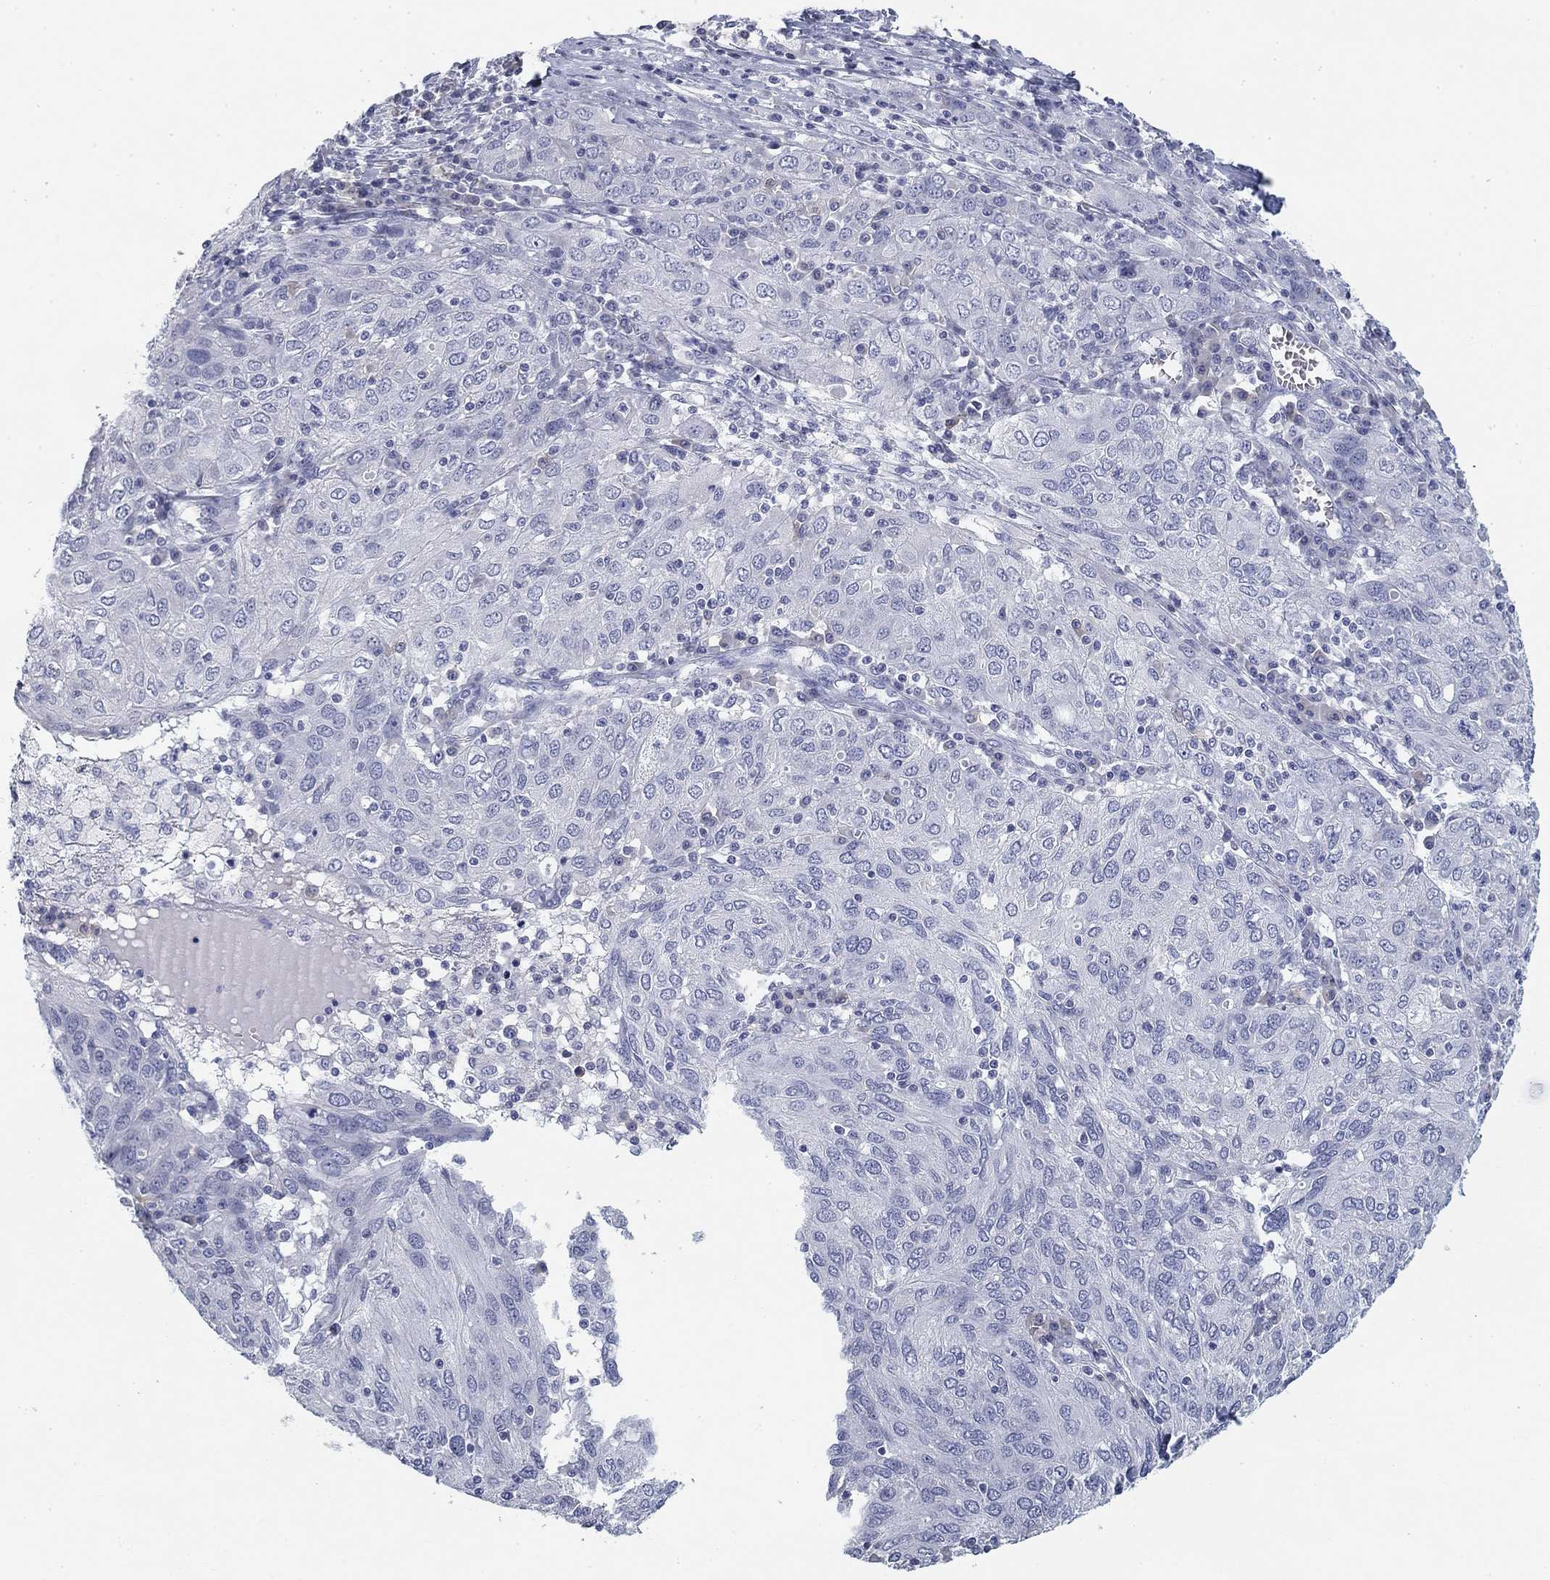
{"staining": {"intensity": "negative", "quantity": "none", "location": "none"}, "tissue": "ovarian cancer", "cell_type": "Tumor cells", "image_type": "cancer", "snomed": [{"axis": "morphology", "description": "Carcinoma, endometroid"}, {"axis": "topography", "description": "Ovary"}], "caption": "A micrograph of human ovarian endometroid carcinoma is negative for staining in tumor cells.", "gene": "CD79B", "patient": {"sex": "female", "age": 50}}